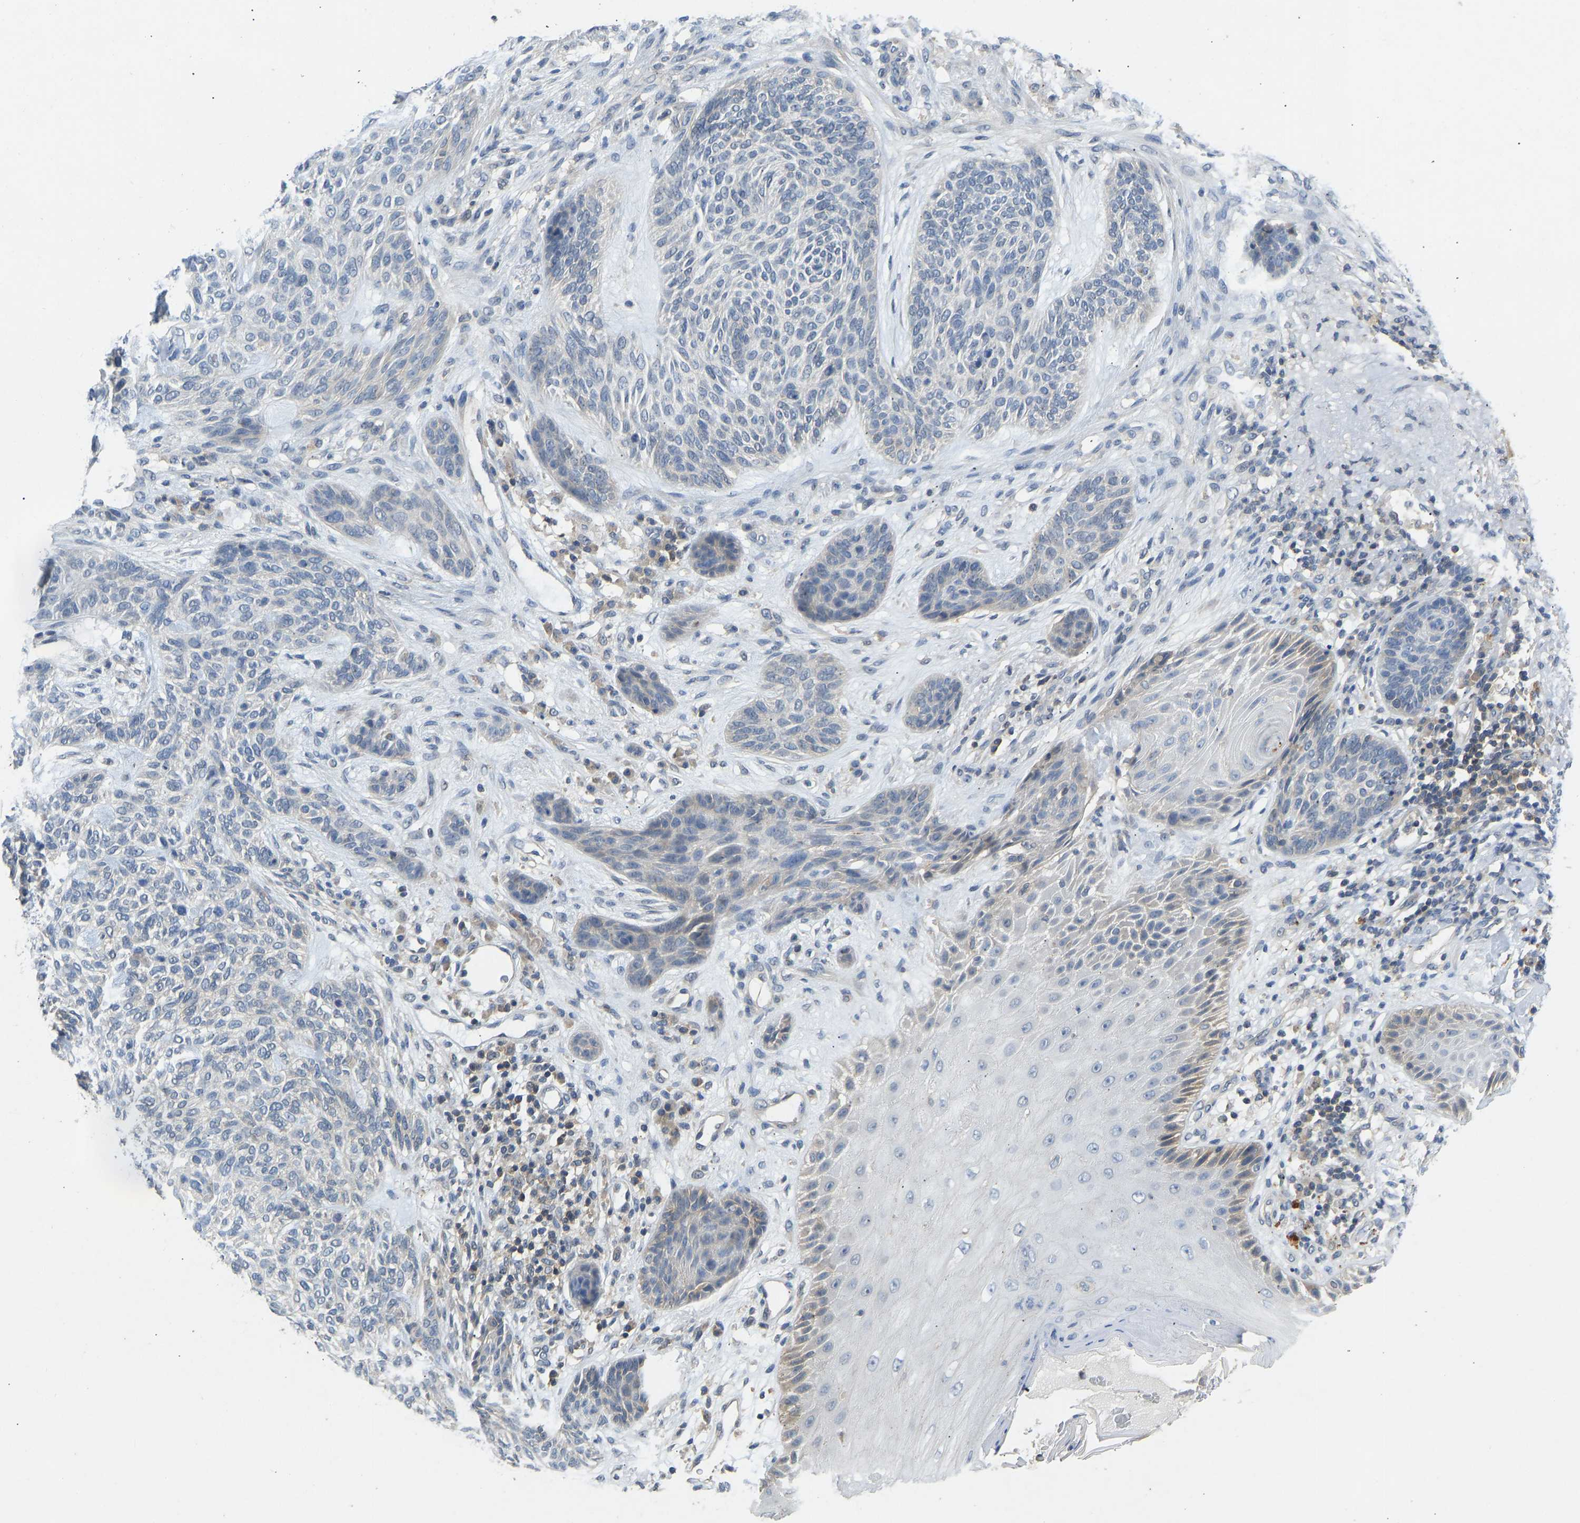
{"staining": {"intensity": "negative", "quantity": "none", "location": "none"}, "tissue": "skin cancer", "cell_type": "Tumor cells", "image_type": "cancer", "snomed": [{"axis": "morphology", "description": "Basal cell carcinoma"}, {"axis": "topography", "description": "Skin"}], "caption": "There is no significant expression in tumor cells of skin cancer.", "gene": "NDRG3", "patient": {"sex": "male", "age": 55}}